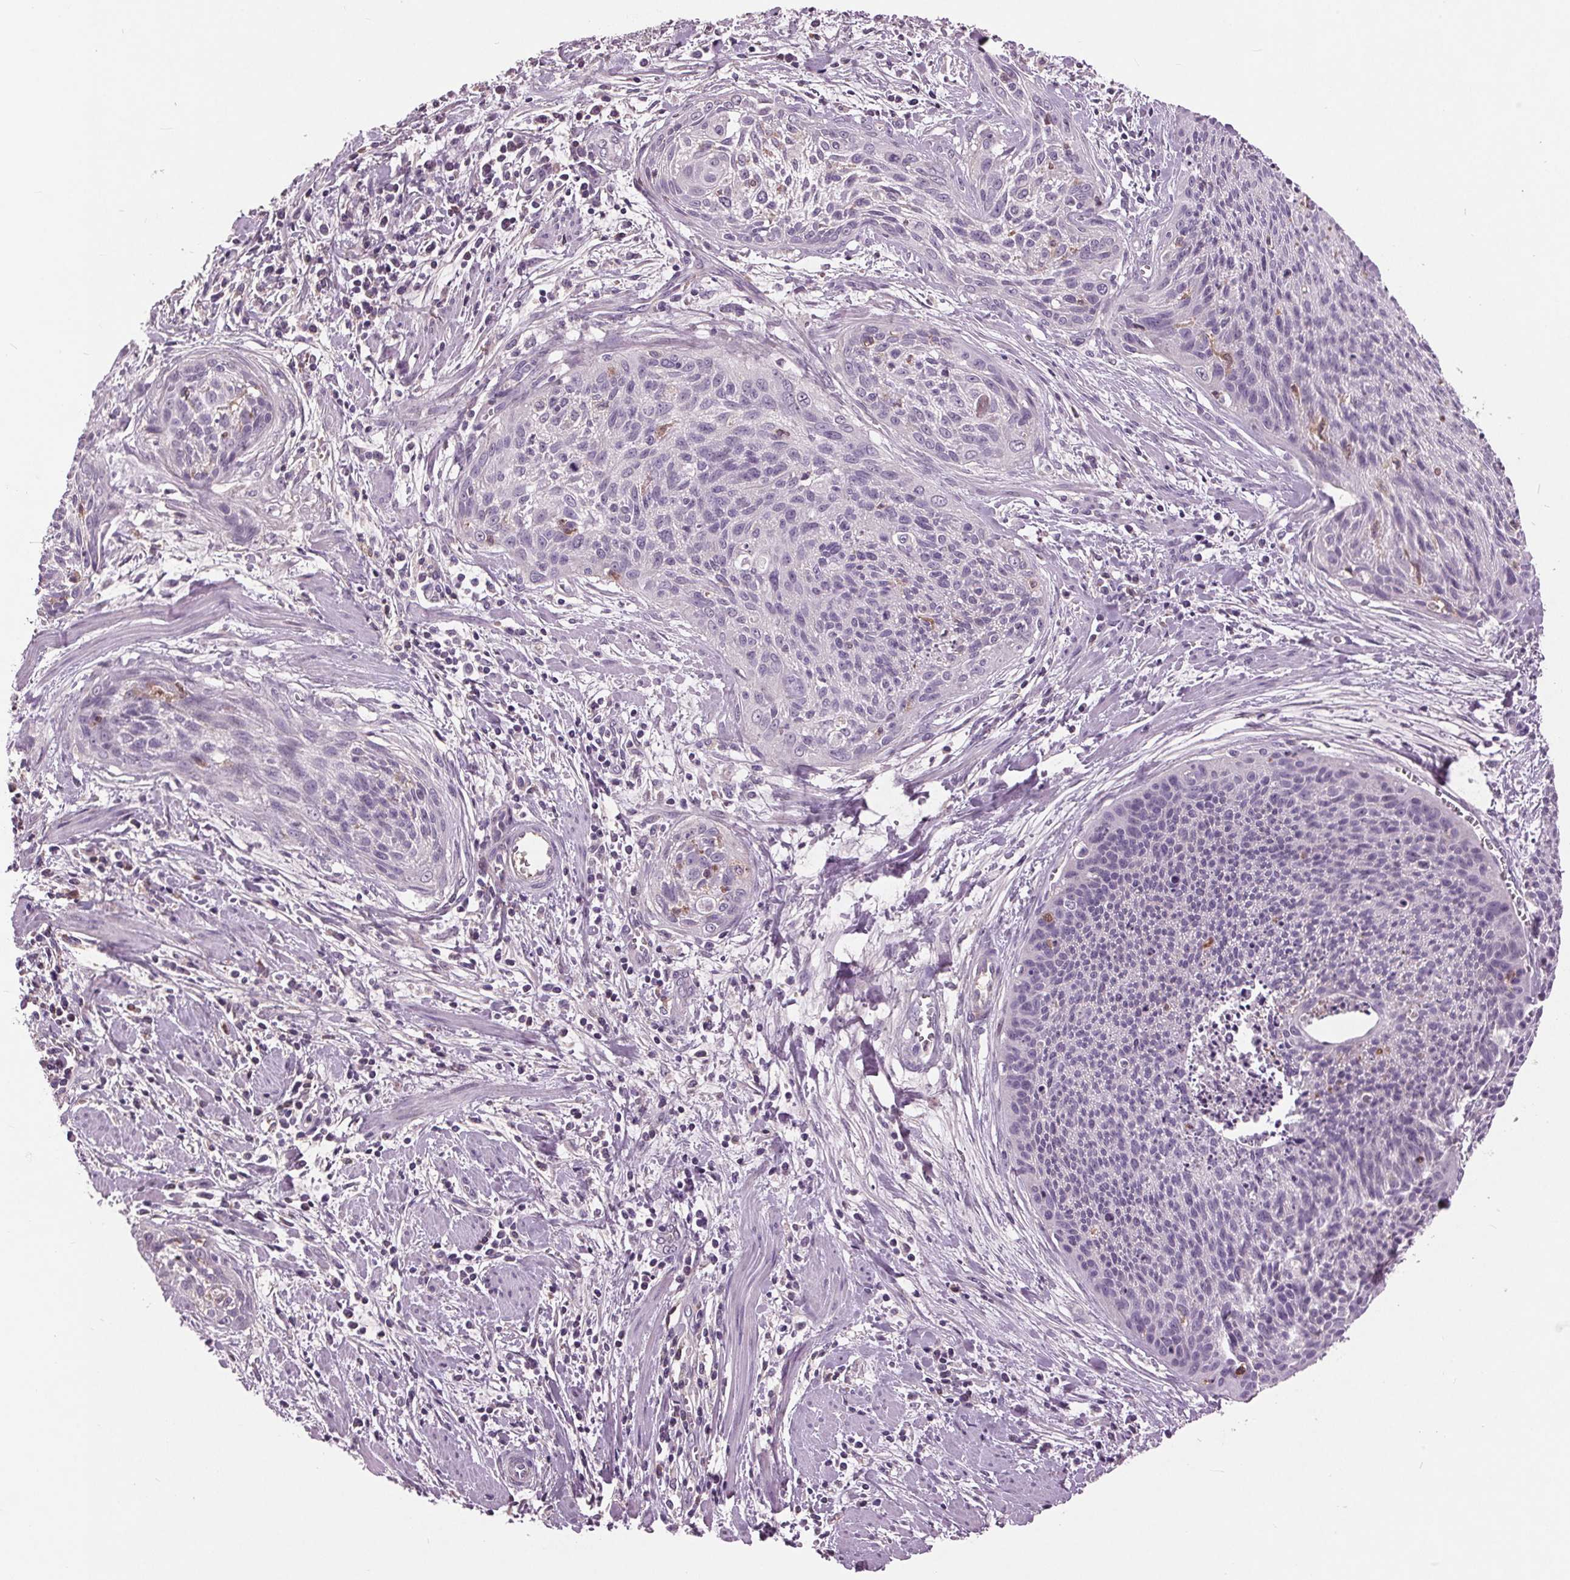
{"staining": {"intensity": "negative", "quantity": "none", "location": "none"}, "tissue": "cervical cancer", "cell_type": "Tumor cells", "image_type": "cancer", "snomed": [{"axis": "morphology", "description": "Squamous cell carcinoma, NOS"}, {"axis": "topography", "description": "Cervix"}], "caption": "This is an IHC micrograph of human squamous cell carcinoma (cervical). There is no expression in tumor cells.", "gene": "C6", "patient": {"sex": "female", "age": 55}}